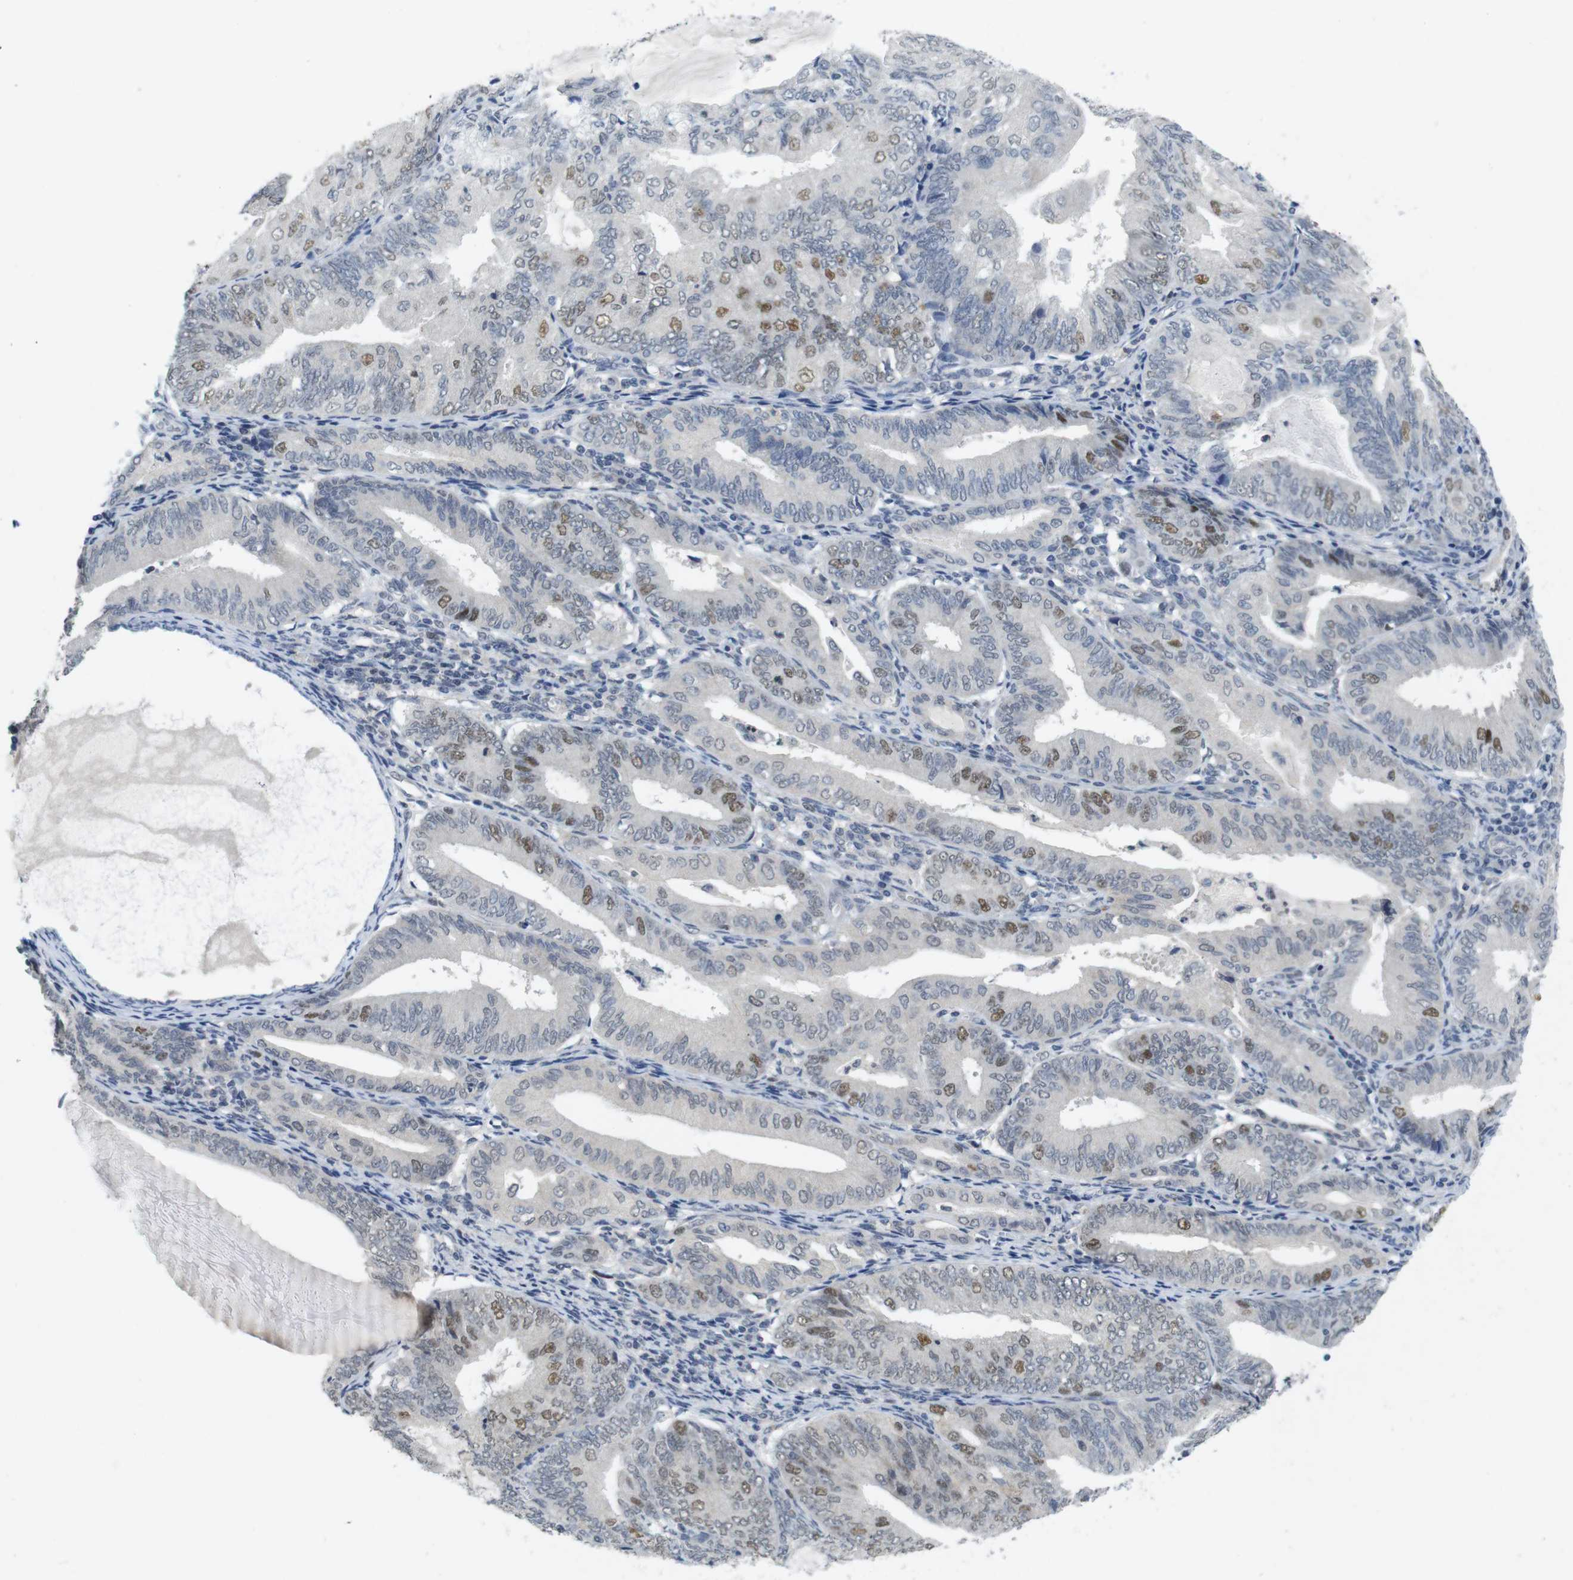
{"staining": {"intensity": "moderate", "quantity": "25%-75%", "location": "nuclear"}, "tissue": "endometrial cancer", "cell_type": "Tumor cells", "image_type": "cancer", "snomed": [{"axis": "morphology", "description": "Adenocarcinoma, NOS"}, {"axis": "topography", "description": "Endometrium"}], "caption": "Protein expression analysis of endometrial cancer displays moderate nuclear expression in about 25%-75% of tumor cells.", "gene": "SKP2", "patient": {"sex": "female", "age": 81}}